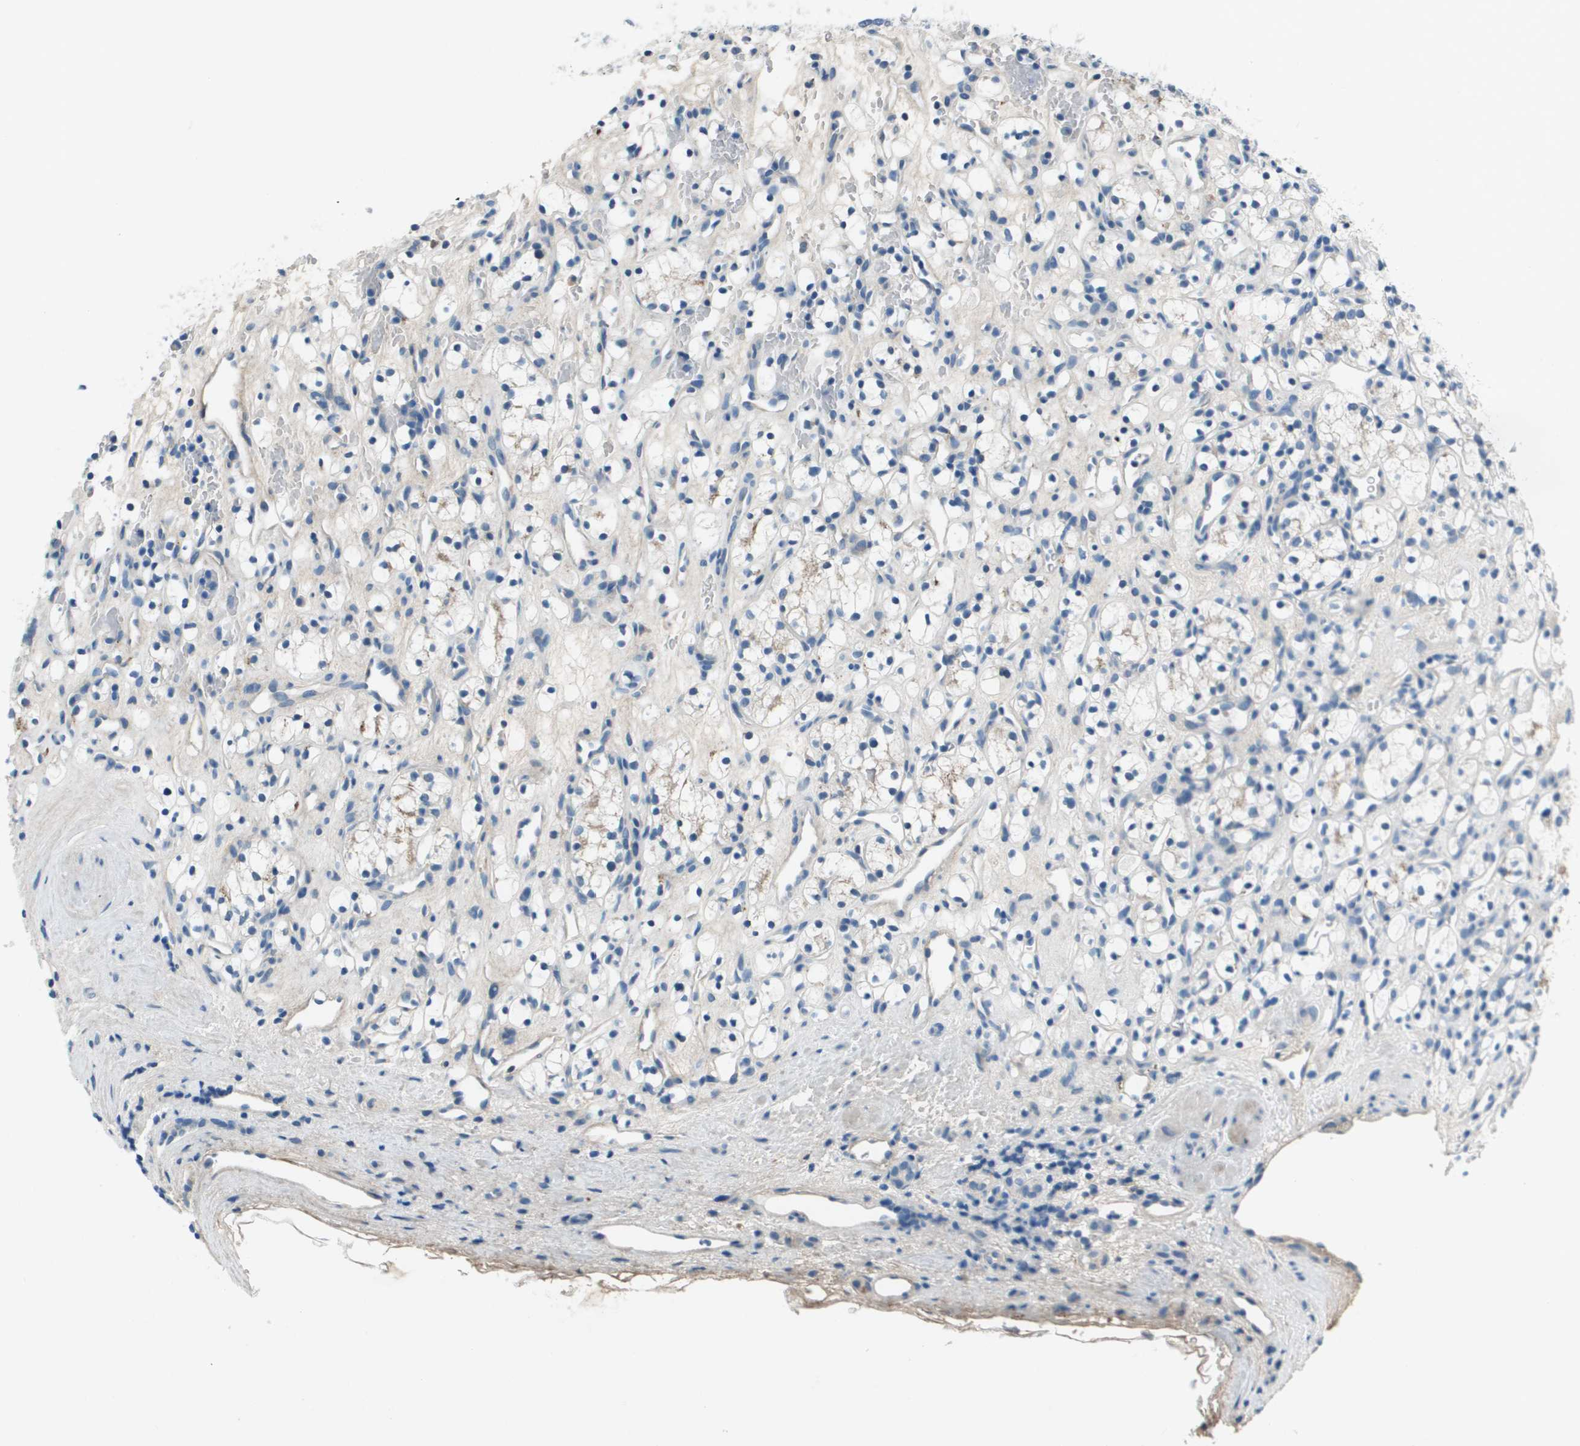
{"staining": {"intensity": "negative", "quantity": "none", "location": "none"}, "tissue": "renal cancer", "cell_type": "Tumor cells", "image_type": "cancer", "snomed": [{"axis": "morphology", "description": "Adenocarcinoma, NOS"}, {"axis": "topography", "description": "Kidney"}], "caption": "IHC micrograph of neoplastic tissue: renal cancer stained with DAB shows no significant protein expression in tumor cells.", "gene": "PCOLCE", "patient": {"sex": "female", "age": 60}}